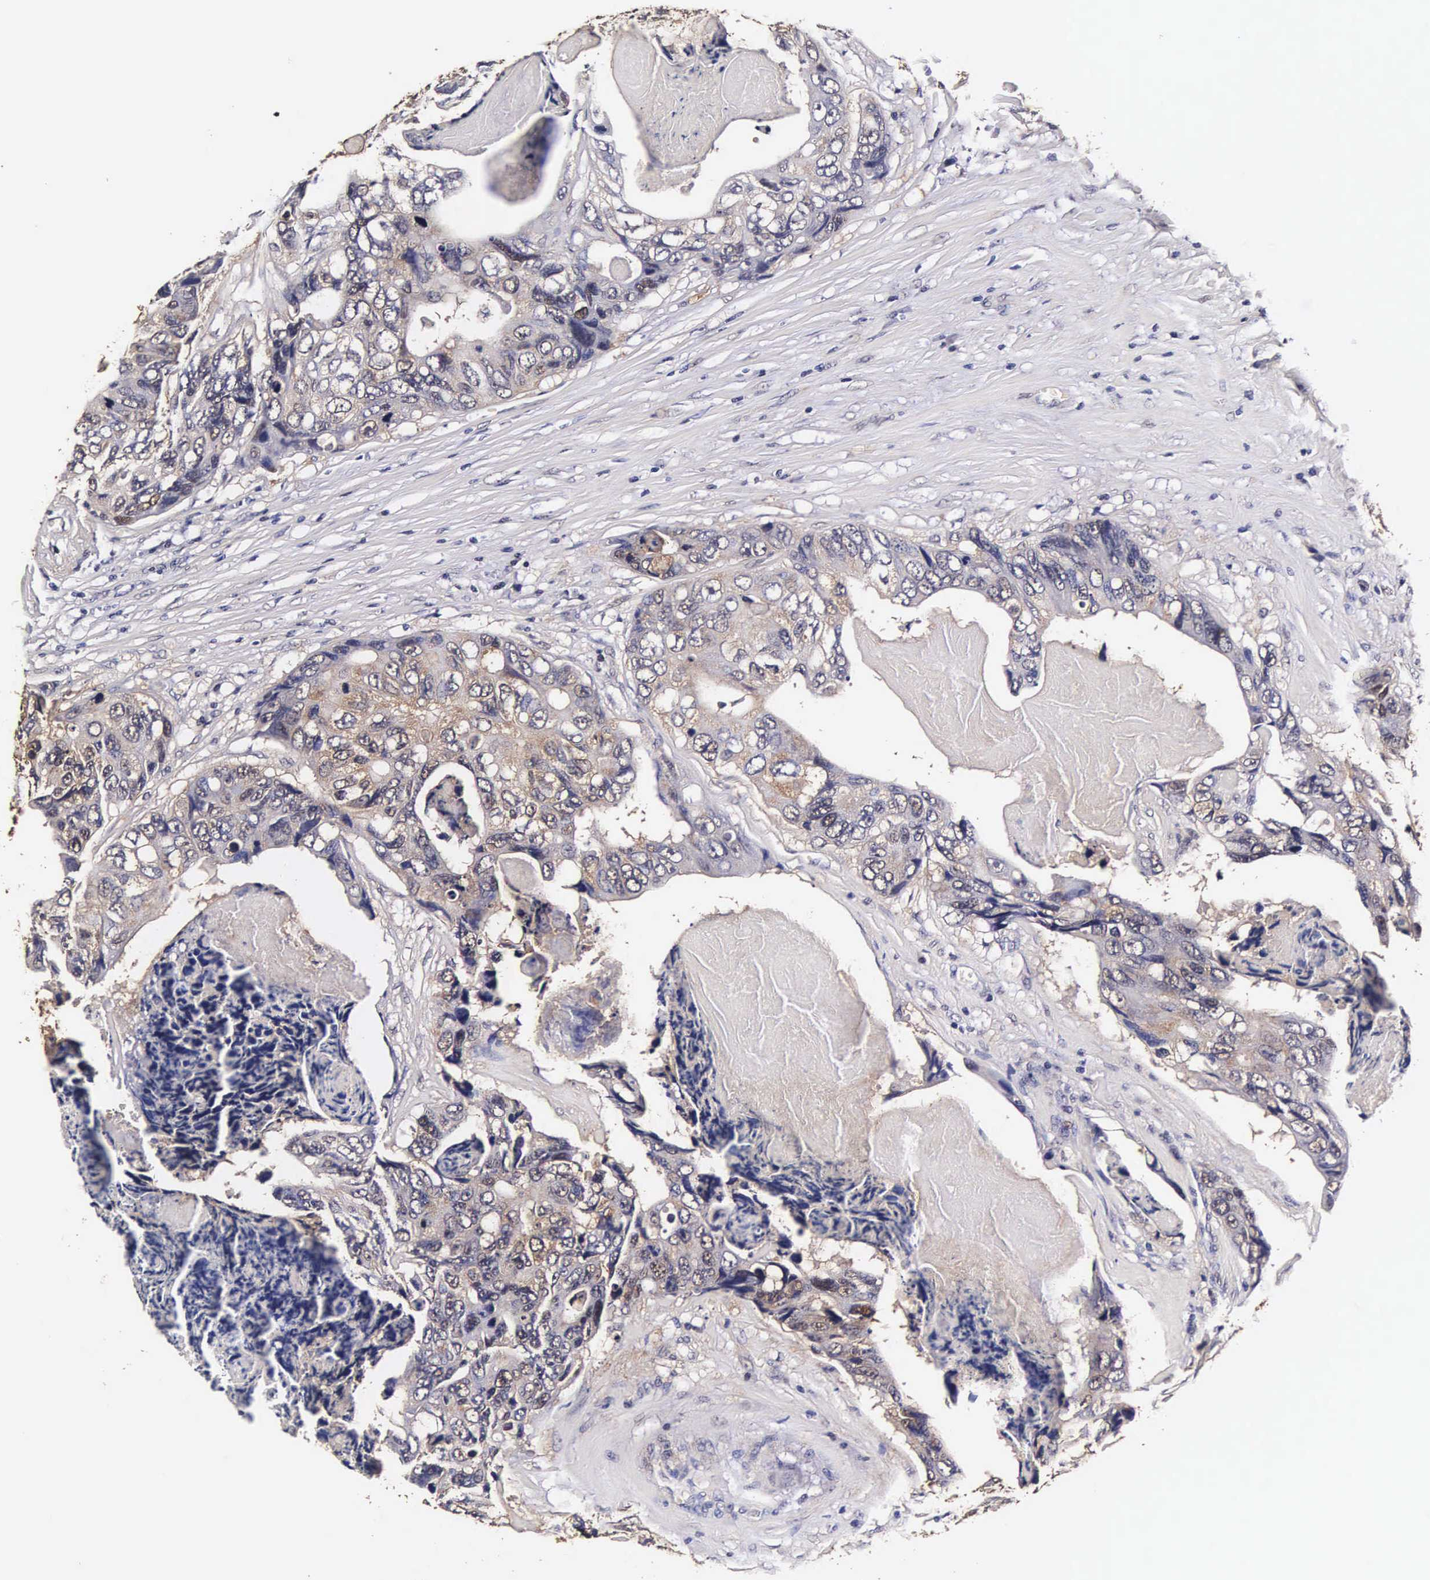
{"staining": {"intensity": "weak", "quantity": "<25%", "location": "cytoplasmic/membranous,nuclear"}, "tissue": "colorectal cancer", "cell_type": "Tumor cells", "image_type": "cancer", "snomed": [{"axis": "morphology", "description": "Adenocarcinoma, NOS"}, {"axis": "topography", "description": "Colon"}], "caption": "The image displays no staining of tumor cells in colorectal adenocarcinoma. Brightfield microscopy of IHC stained with DAB (3,3'-diaminobenzidine) (brown) and hematoxylin (blue), captured at high magnification.", "gene": "TECPR2", "patient": {"sex": "female", "age": 86}}